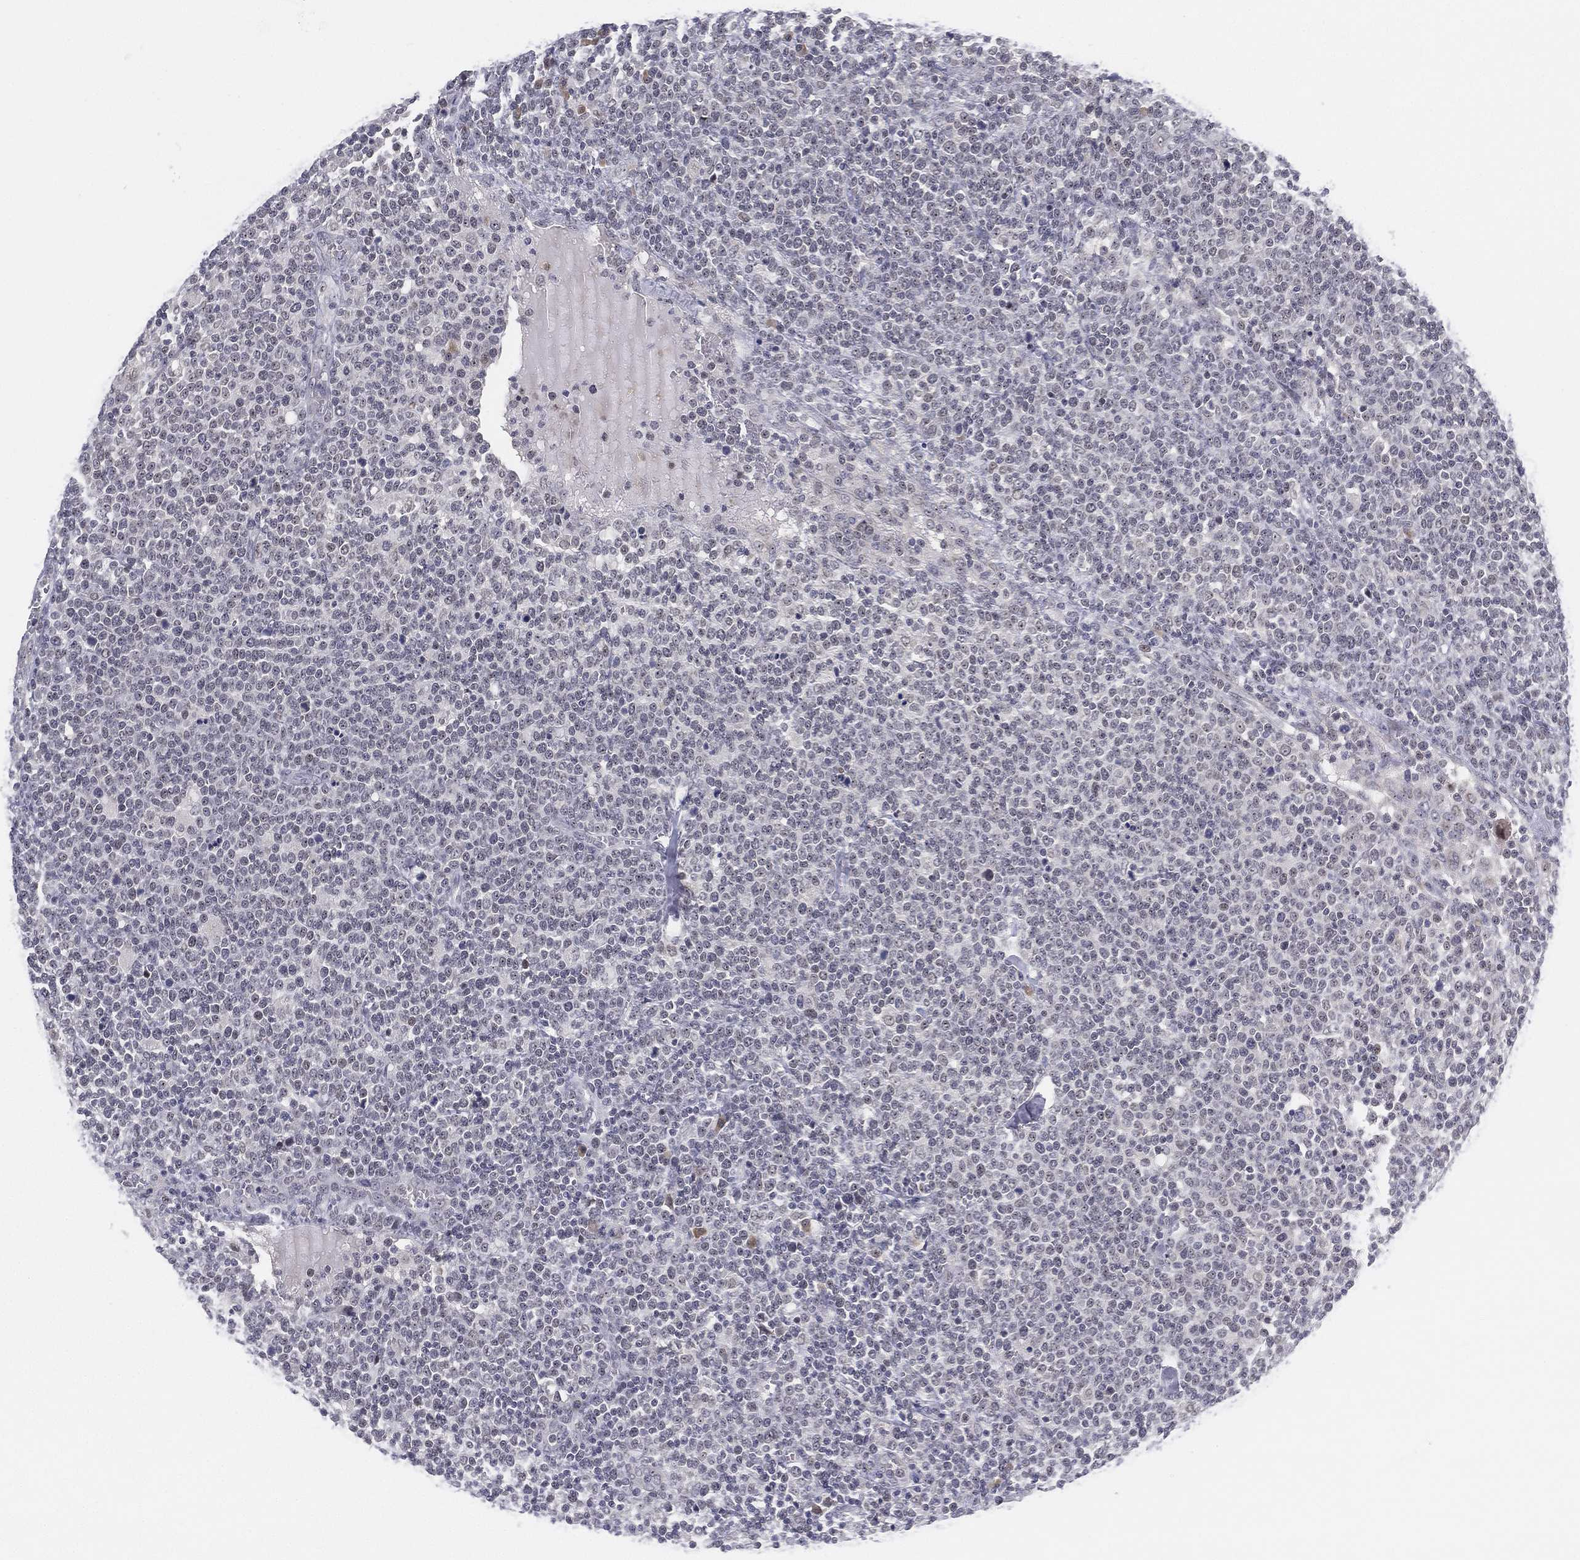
{"staining": {"intensity": "negative", "quantity": "none", "location": "none"}, "tissue": "lymphoma", "cell_type": "Tumor cells", "image_type": "cancer", "snomed": [{"axis": "morphology", "description": "Malignant lymphoma, non-Hodgkin's type, High grade"}, {"axis": "topography", "description": "Lymph node"}], "caption": "Protein analysis of lymphoma shows no significant expression in tumor cells.", "gene": "MS4A8", "patient": {"sex": "male", "age": 61}}